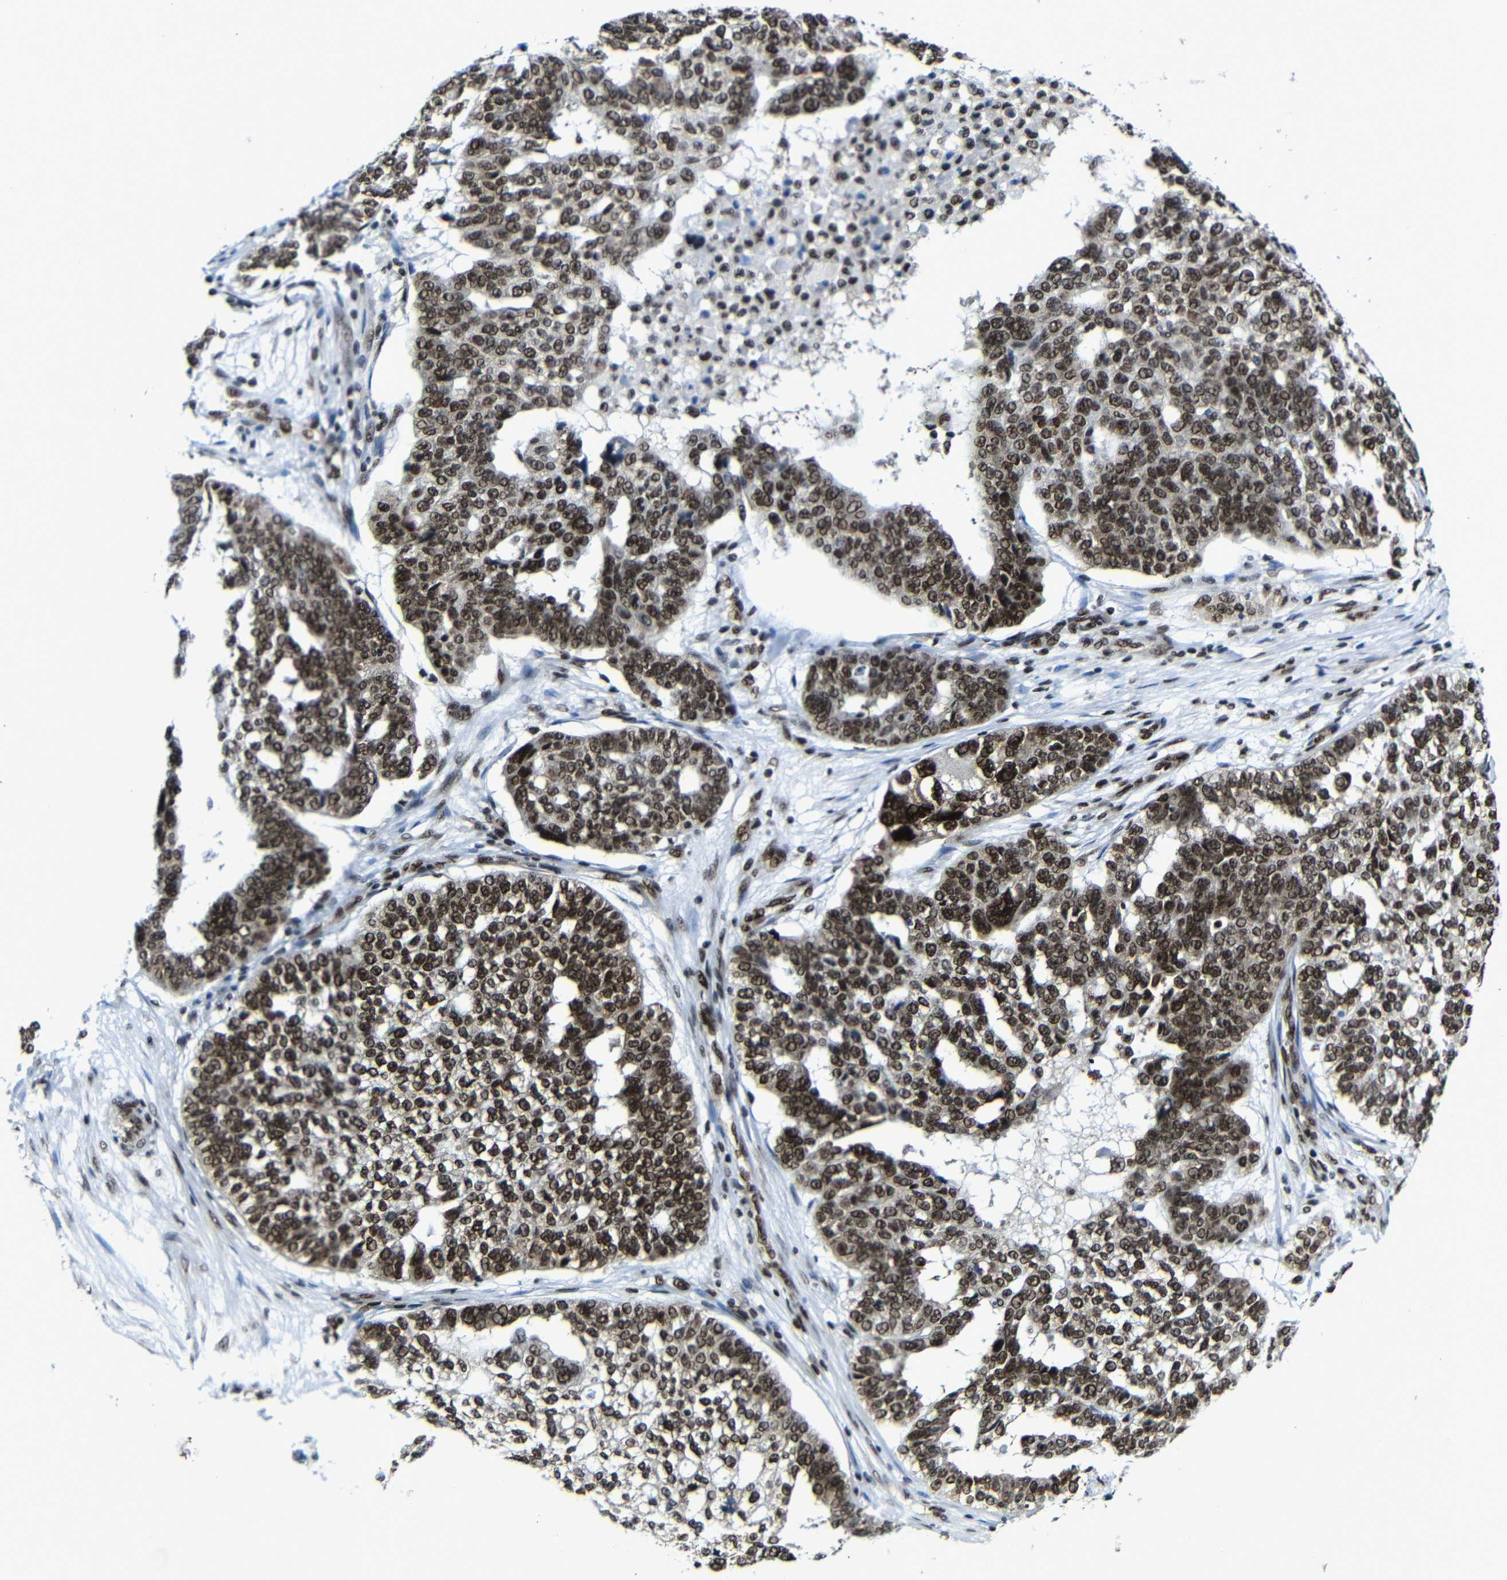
{"staining": {"intensity": "strong", "quantity": ">75%", "location": "nuclear"}, "tissue": "ovarian cancer", "cell_type": "Tumor cells", "image_type": "cancer", "snomed": [{"axis": "morphology", "description": "Cystadenocarcinoma, serous, NOS"}, {"axis": "topography", "description": "Ovary"}], "caption": "A high-resolution histopathology image shows immunohistochemistry staining of ovarian serous cystadenocarcinoma, which demonstrates strong nuclear positivity in about >75% of tumor cells.", "gene": "PTBP1", "patient": {"sex": "female", "age": 59}}